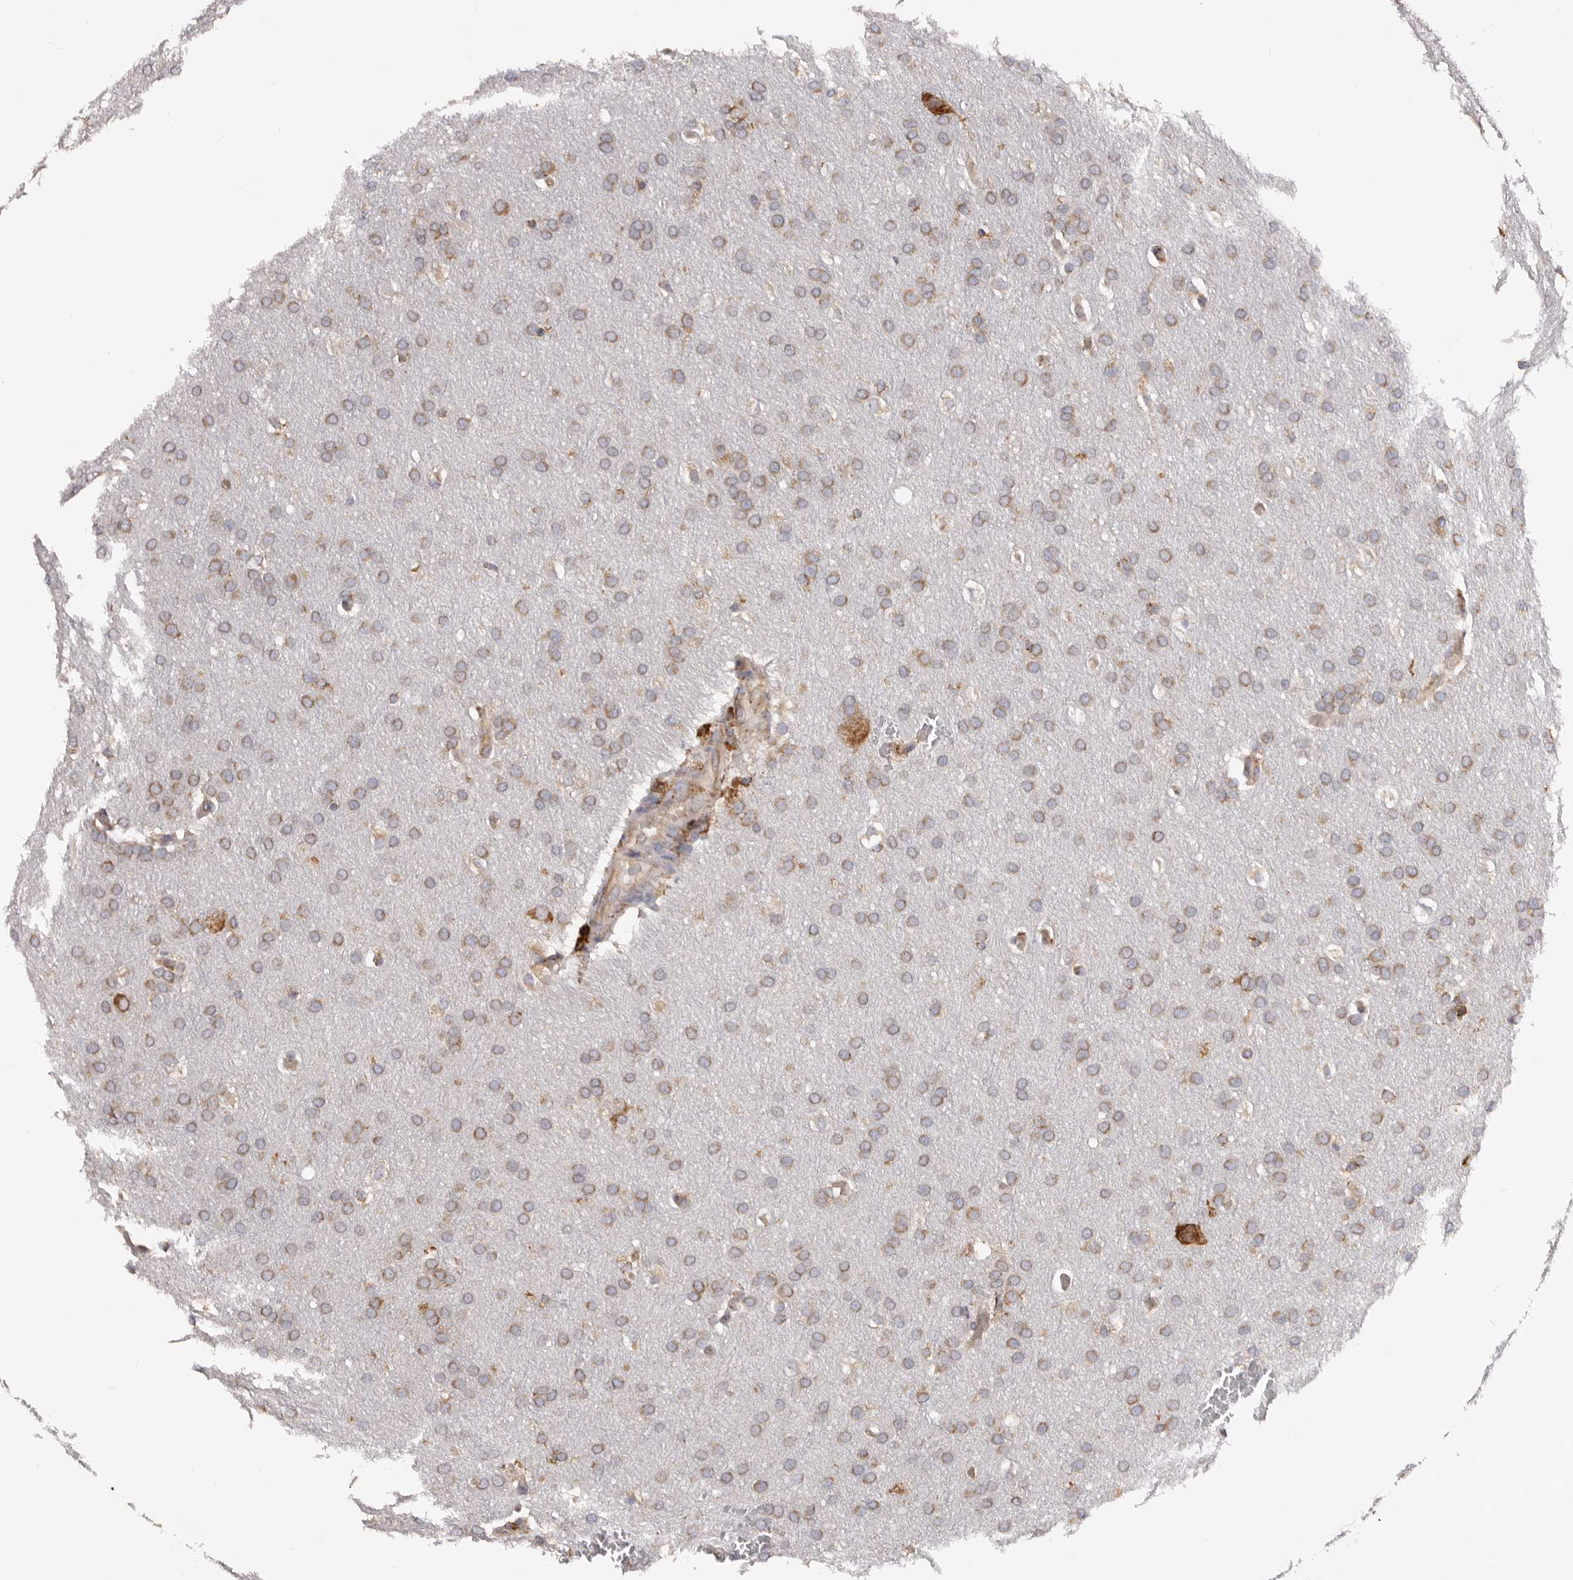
{"staining": {"intensity": "moderate", "quantity": ">75%", "location": "cytoplasmic/membranous"}, "tissue": "glioma", "cell_type": "Tumor cells", "image_type": "cancer", "snomed": [{"axis": "morphology", "description": "Glioma, malignant, Low grade"}, {"axis": "topography", "description": "Brain"}], "caption": "Tumor cells show moderate cytoplasmic/membranous expression in about >75% of cells in glioma.", "gene": "QRSL1", "patient": {"sex": "female", "age": 37}}